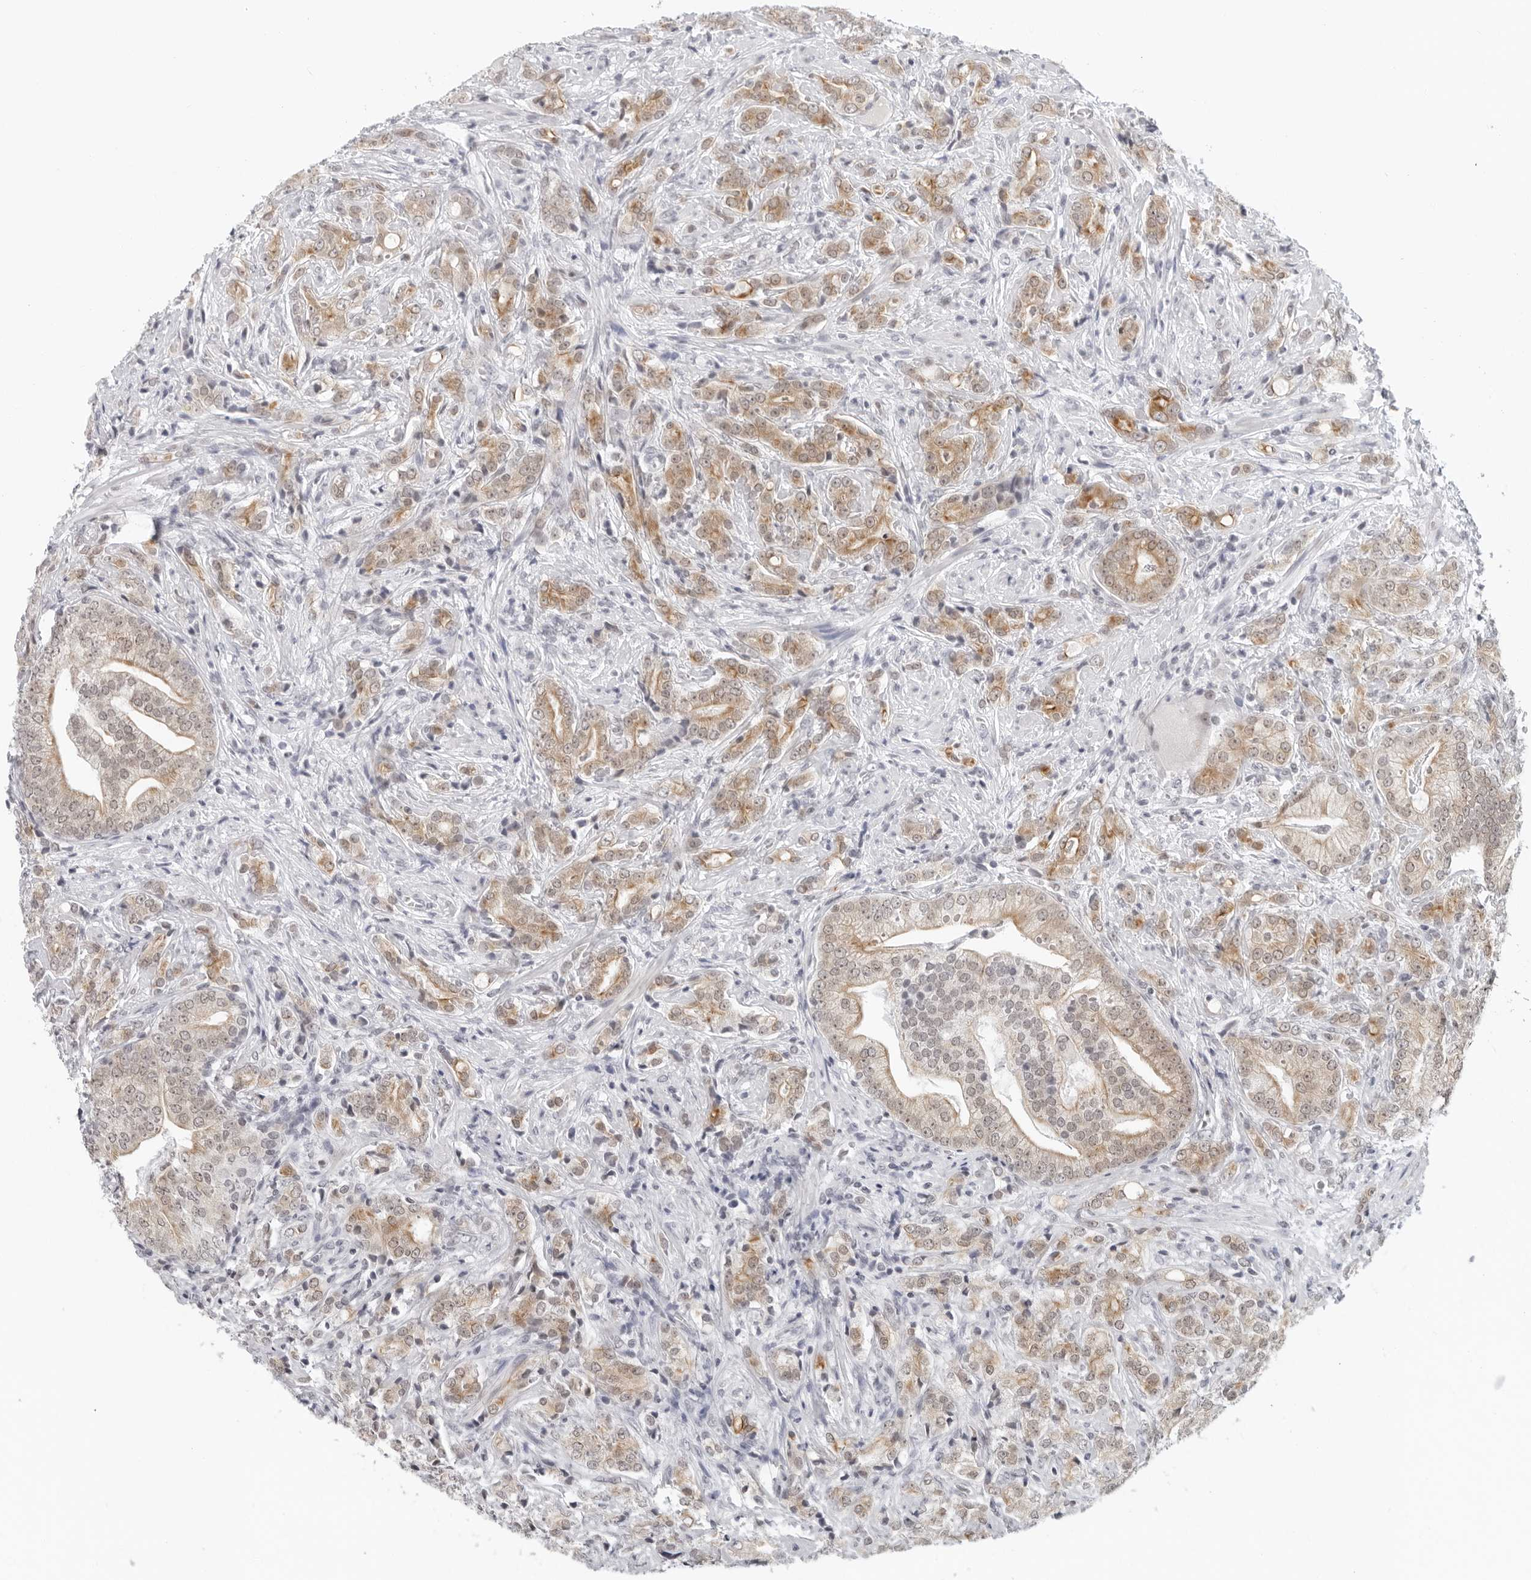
{"staining": {"intensity": "moderate", "quantity": ">75%", "location": "cytoplasmic/membranous,nuclear"}, "tissue": "prostate cancer", "cell_type": "Tumor cells", "image_type": "cancer", "snomed": [{"axis": "morphology", "description": "Adenocarcinoma, High grade"}, {"axis": "topography", "description": "Prostate"}], "caption": "Prostate cancer stained for a protein (brown) reveals moderate cytoplasmic/membranous and nuclear positive staining in about >75% of tumor cells.", "gene": "FLG2", "patient": {"sex": "male", "age": 57}}